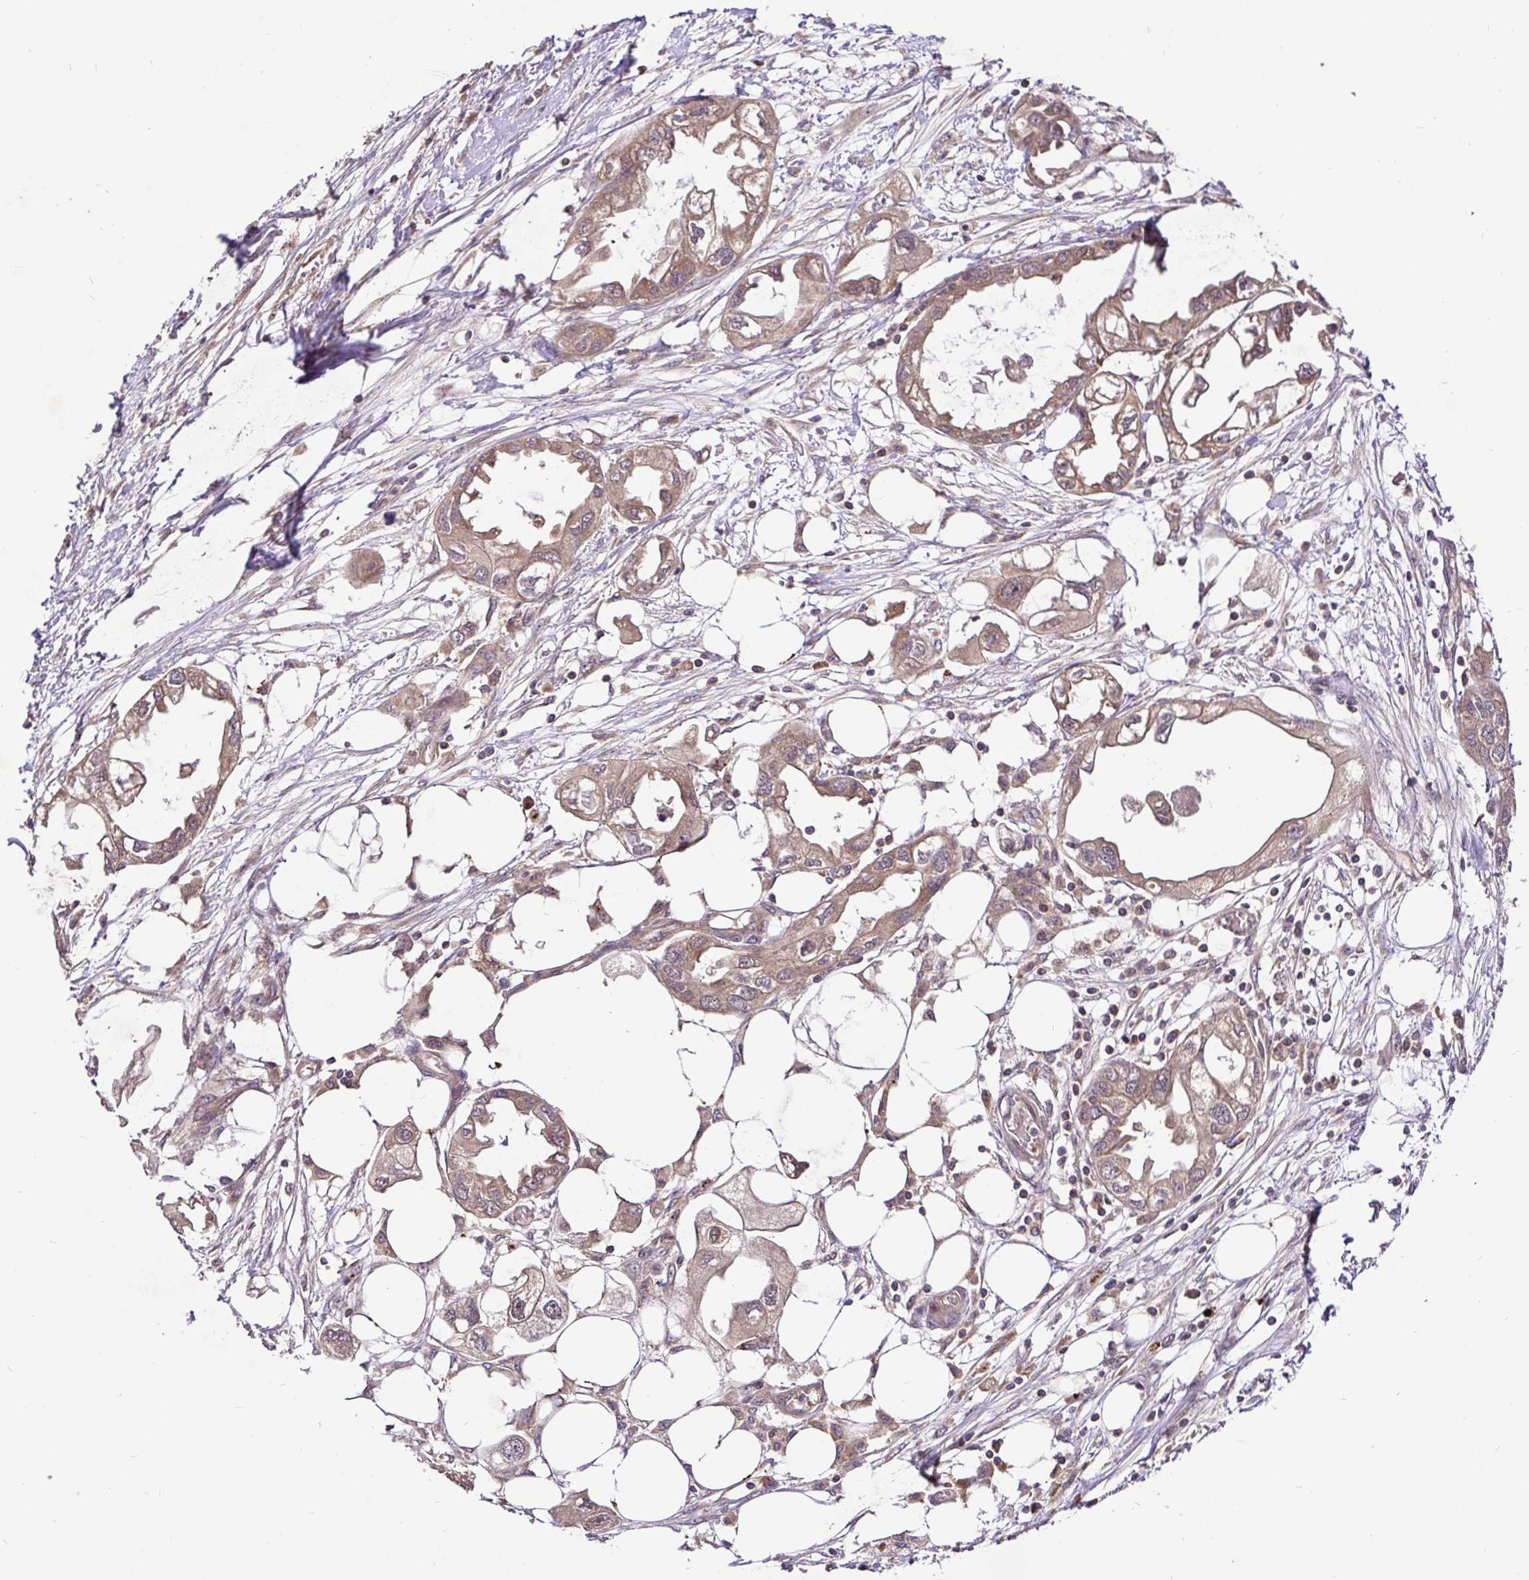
{"staining": {"intensity": "moderate", "quantity": ">75%", "location": "cytoplasmic/membranous,nuclear"}, "tissue": "endometrial cancer", "cell_type": "Tumor cells", "image_type": "cancer", "snomed": [{"axis": "morphology", "description": "Adenocarcinoma, NOS"}, {"axis": "morphology", "description": "Adenocarcinoma, metastatic, NOS"}, {"axis": "topography", "description": "Adipose tissue"}, {"axis": "topography", "description": "Endometrium"}], "caption": "High-magnification brightfield microscopy of metastatic adenocarcinoma (endometrial) stained with DAB (3,3'-diaminobenzidine) (brown) and counterstained with hematoxylin (blue). tumor cells exhibit moderate cytoplasmic/membranous and nuclear positivity is seen in approximately>75% of cells.", "gene": "UBE2M", "patient": {"sex": "female", "age": 67}}